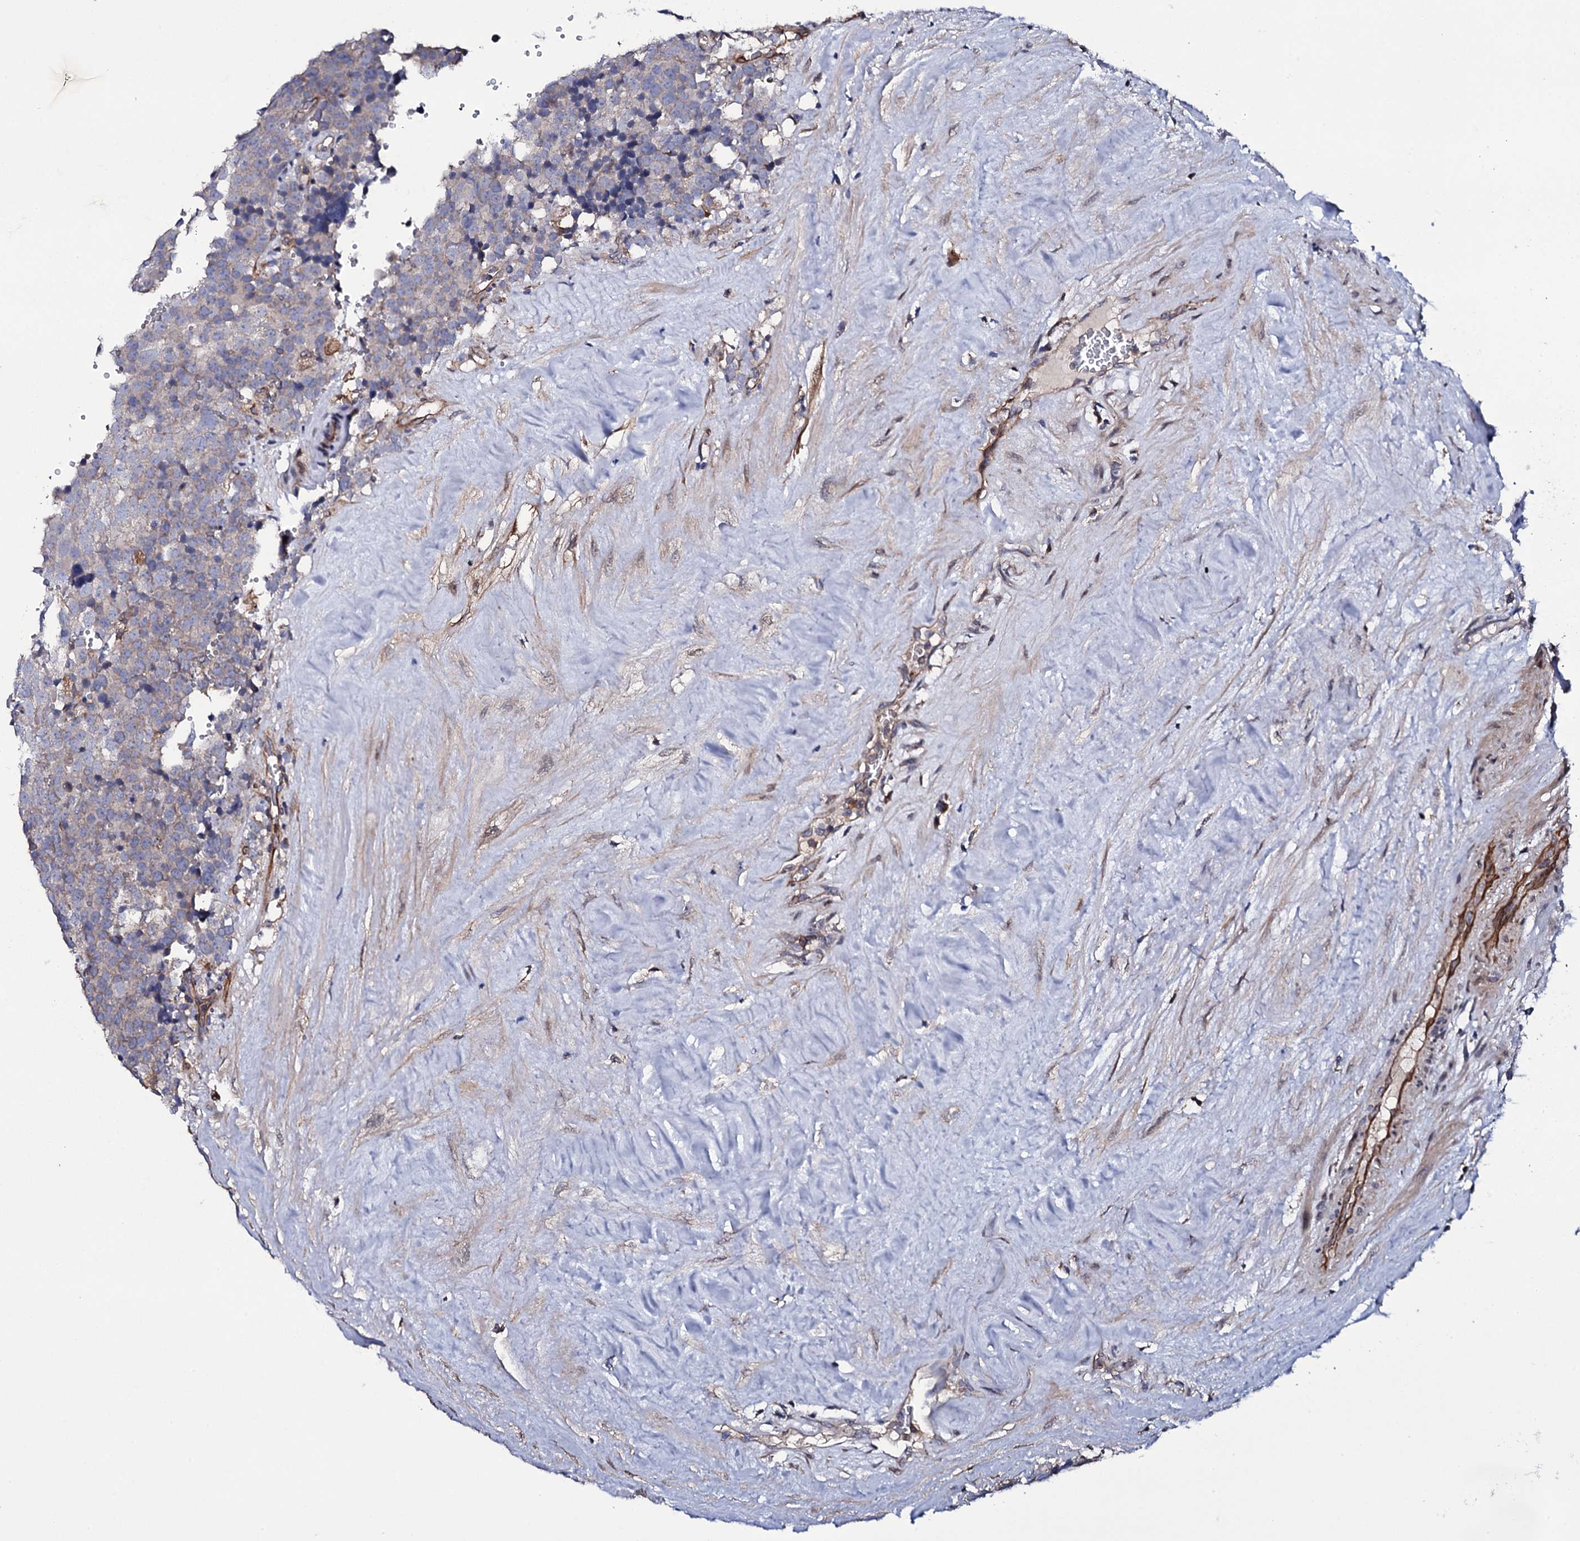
{"staining": {"intensity": "weak", "quantity": "<25%", "location": "cytoplasmic/membranous"}, "tissue": "testis cancer", "cell_type": "Tumor cells", "image_type": "cancer", "snomed": [{"axis": "morphology", "description": "Seminoma, NOS"}, {"axis": "topography", "description": "Testis"}], "caption": "Immunohistochemical staining of human testis cancer displays no significant positivity in tumor cells.", "gene": "TTC23", "patient": {"sex": "male", "age": 71}}